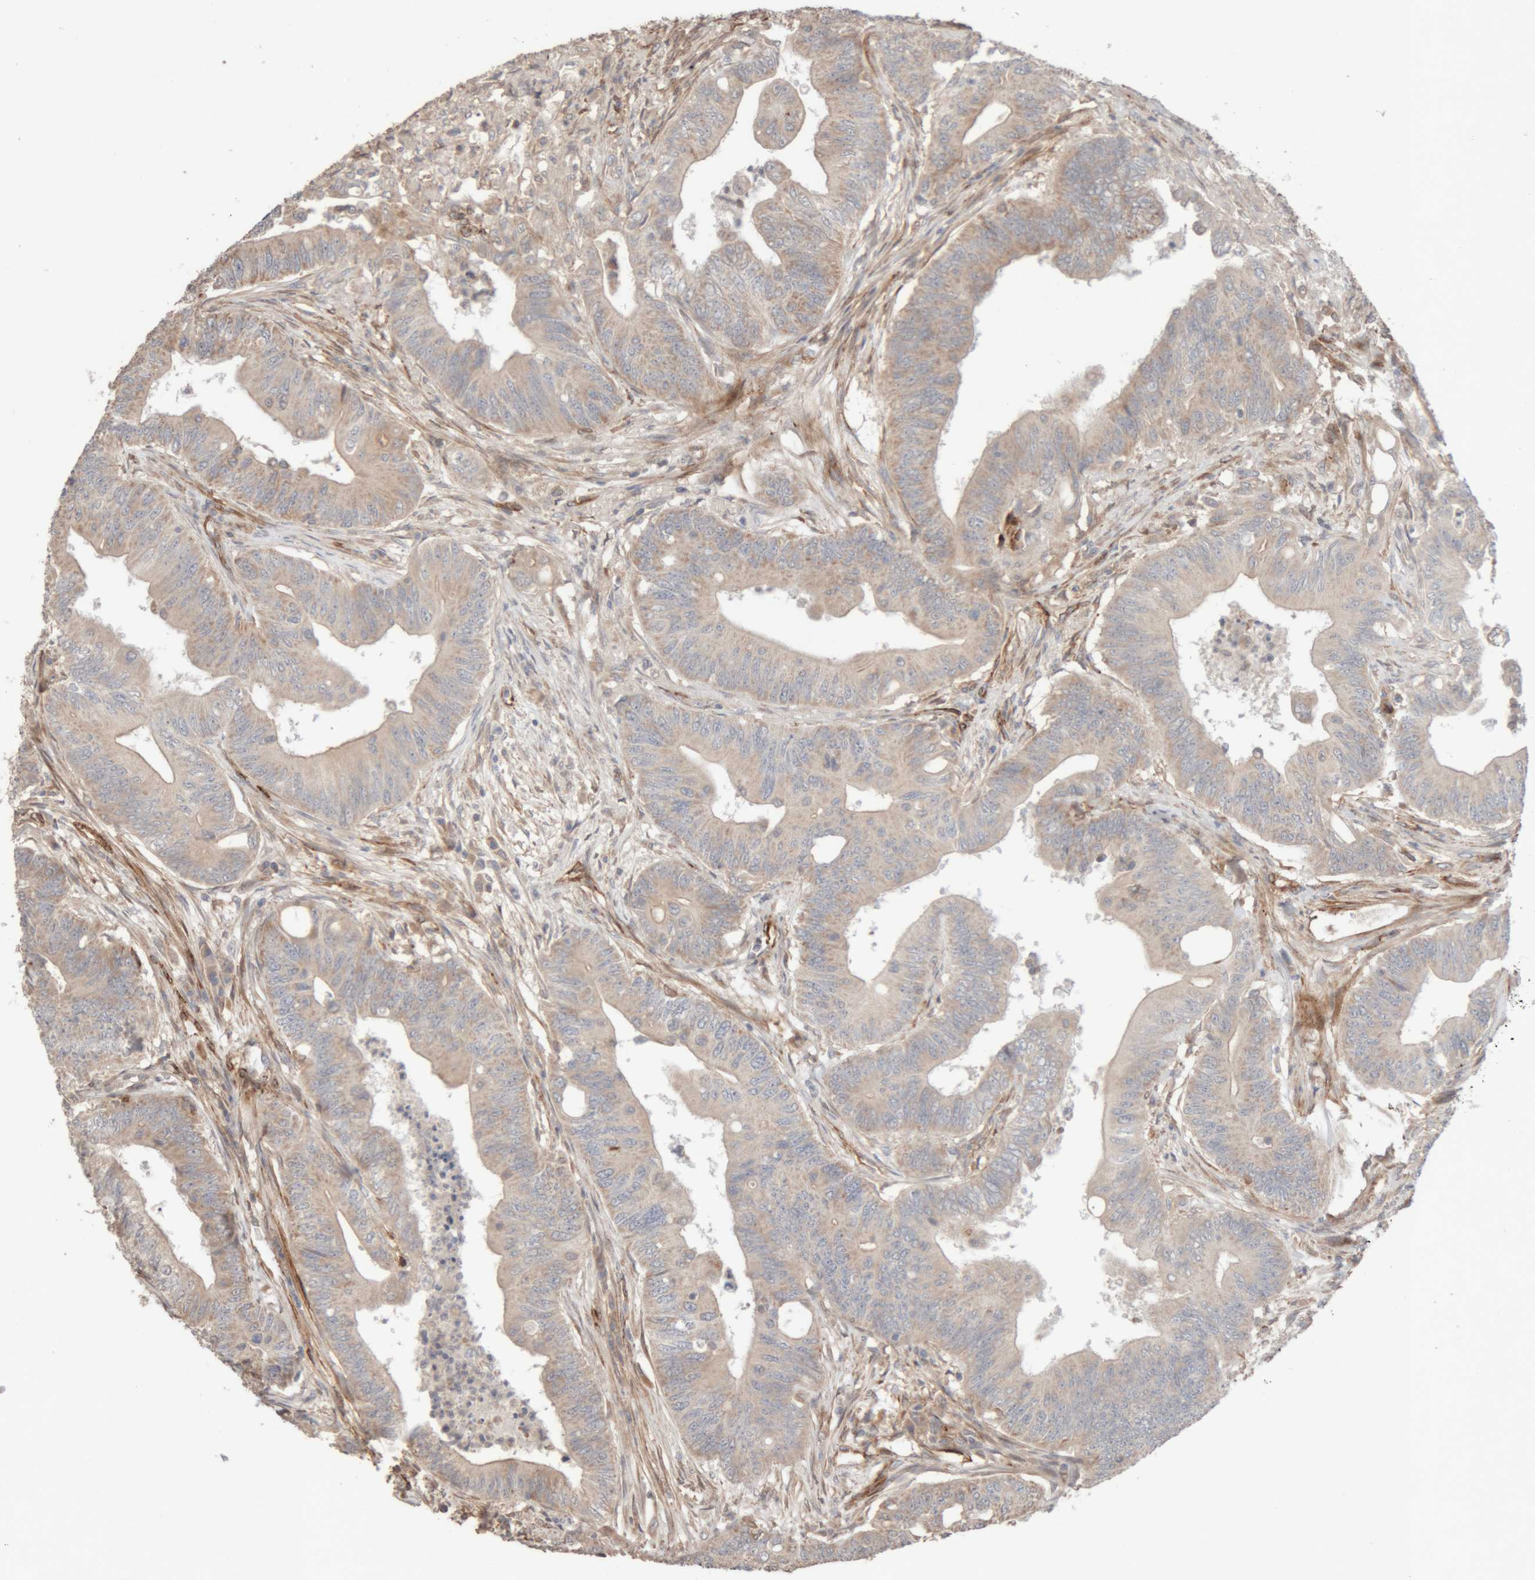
{"staining": {"intensity": "weak", "quantity": "<25%", "location": "cytoplasmic/membranous"}, "tissue": "colorectal cancer", "cell_type": "Tumor cells", "image_type": "cancer", "snomed": [{"axis": "morphology", "description": "Adenoma, NOS"}, {"axis": "morphology", "description": "Adenocarcinoma, NOS"}, {"axis": "topography", "description": "Colon"}], "caption": "Tumor cells show no significant protein staining in colorectal cancer.", "gene": "RAB32", "patient": {"sex": "male", "age": 79}}